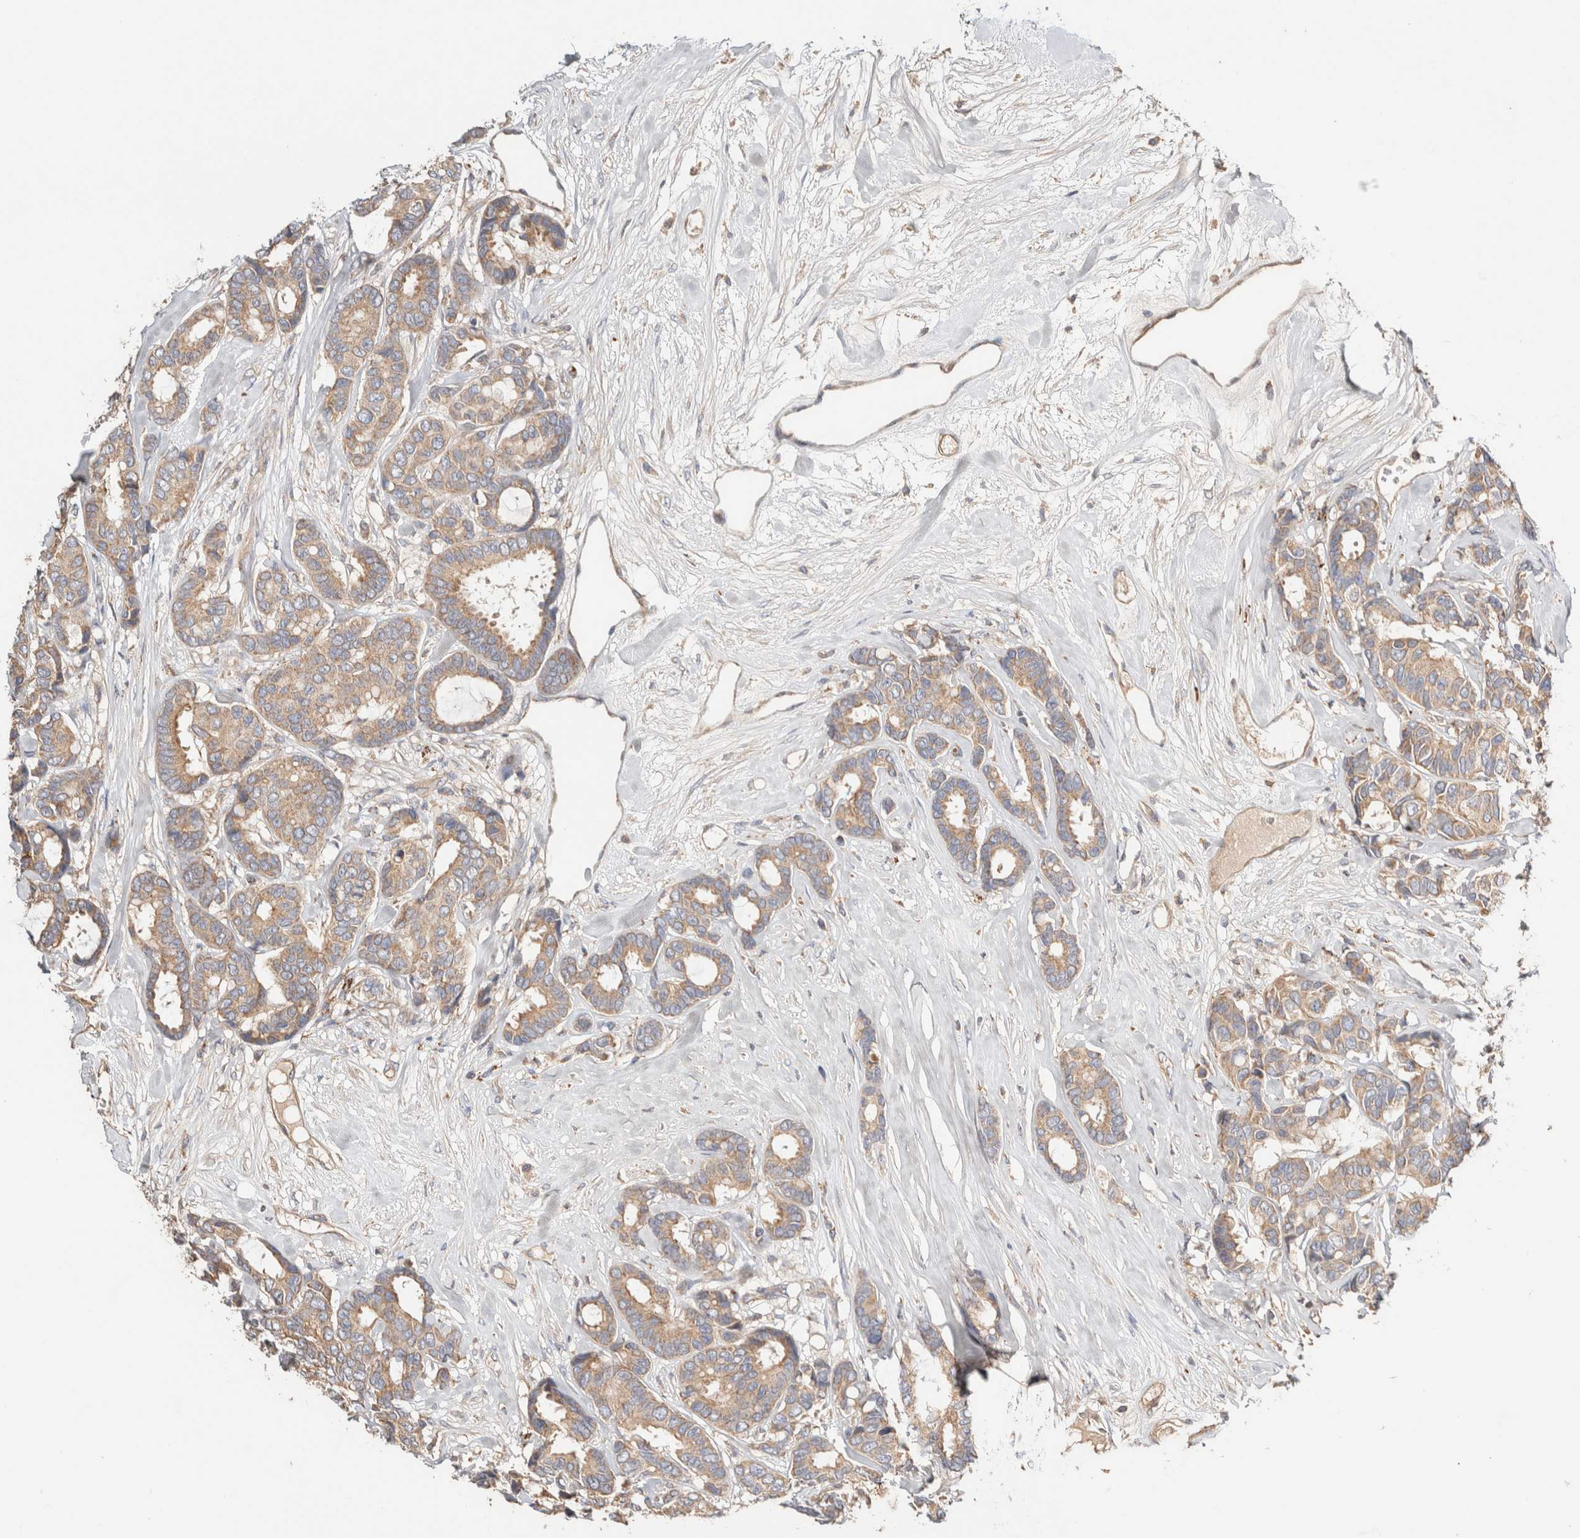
{"staining": {"intensity": "weak", "quantity": ">75%", "location": "cytoplasmic/membranous"}, "tissue": "breast cancer", "cell_type": "Tumor cells", "image_type": "cancer", "snomed": [{"axis": "morphology", "description": "Duct carcinoma"}, {"axis": "topography", "description": "Breast"}], "caption": "Breast cancer (infiltrating ductal carcinoma) was stained to show a protein in brown. There is low levels of weak cytoplasmic/membranous staining in approximately >75% of tumor cells.", "gene": "B3GNTL1", "patient": {"sex": "female", "age": 87}}